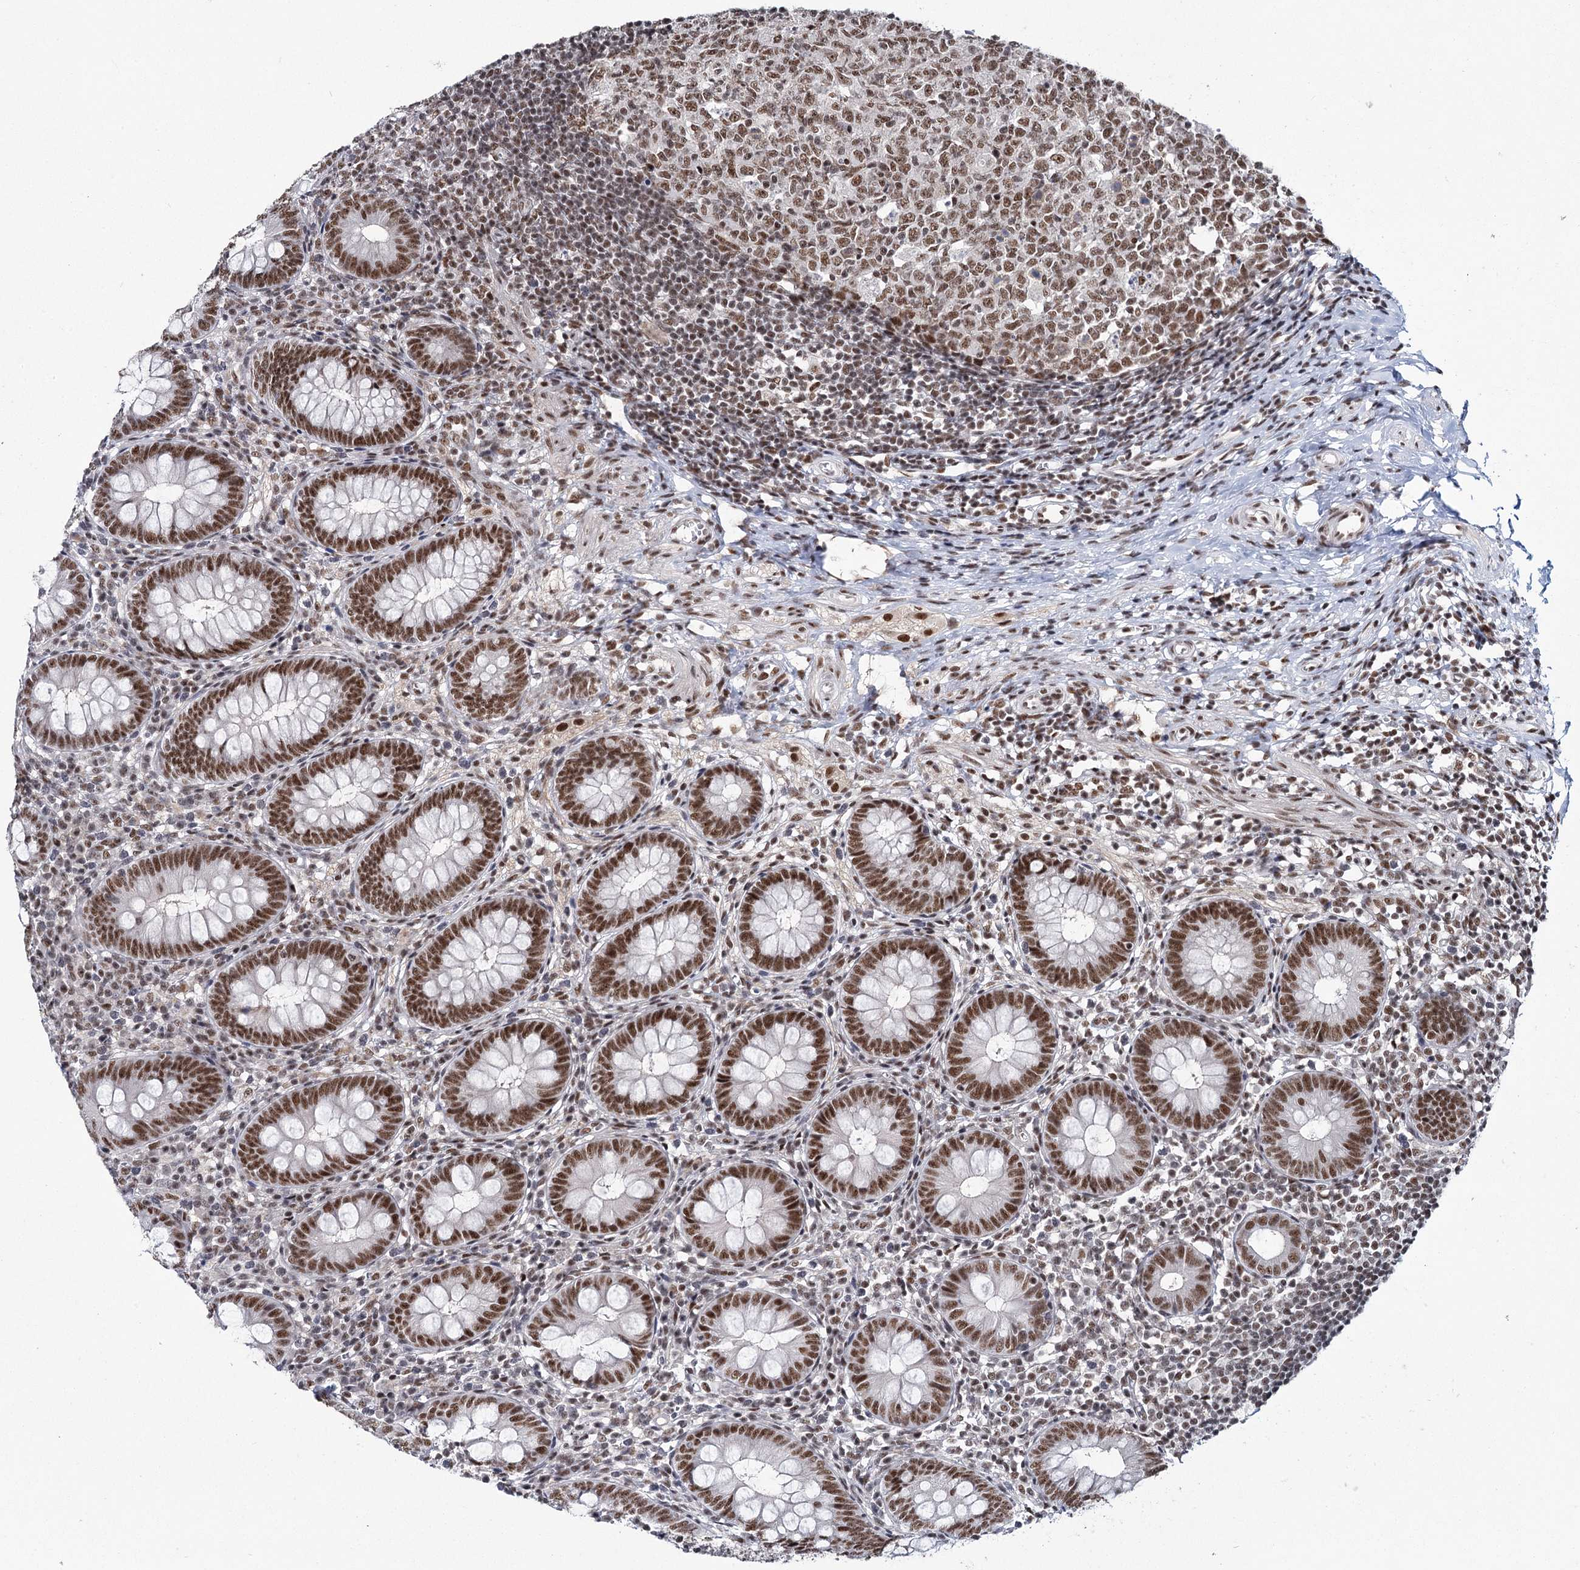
{"staining": {"intensity": "strong", "quantity": ">75%", "location": "nuclear"}, "tissue": "appendix", "cell_type": "Glandular cells", "image_type": "normal", "snomed": [{"axis": "morphology", "description": "Normal tissue, NOS"}, {"axis": "topography", "description": "Appendix"}], "caption": "Glandular cells demonstrate high levels of strong nuclear positivity in approximately >75% of cells in normal appendix.", "gene": "SCAF8", "patient": {"sex": "male", "age": 14}}